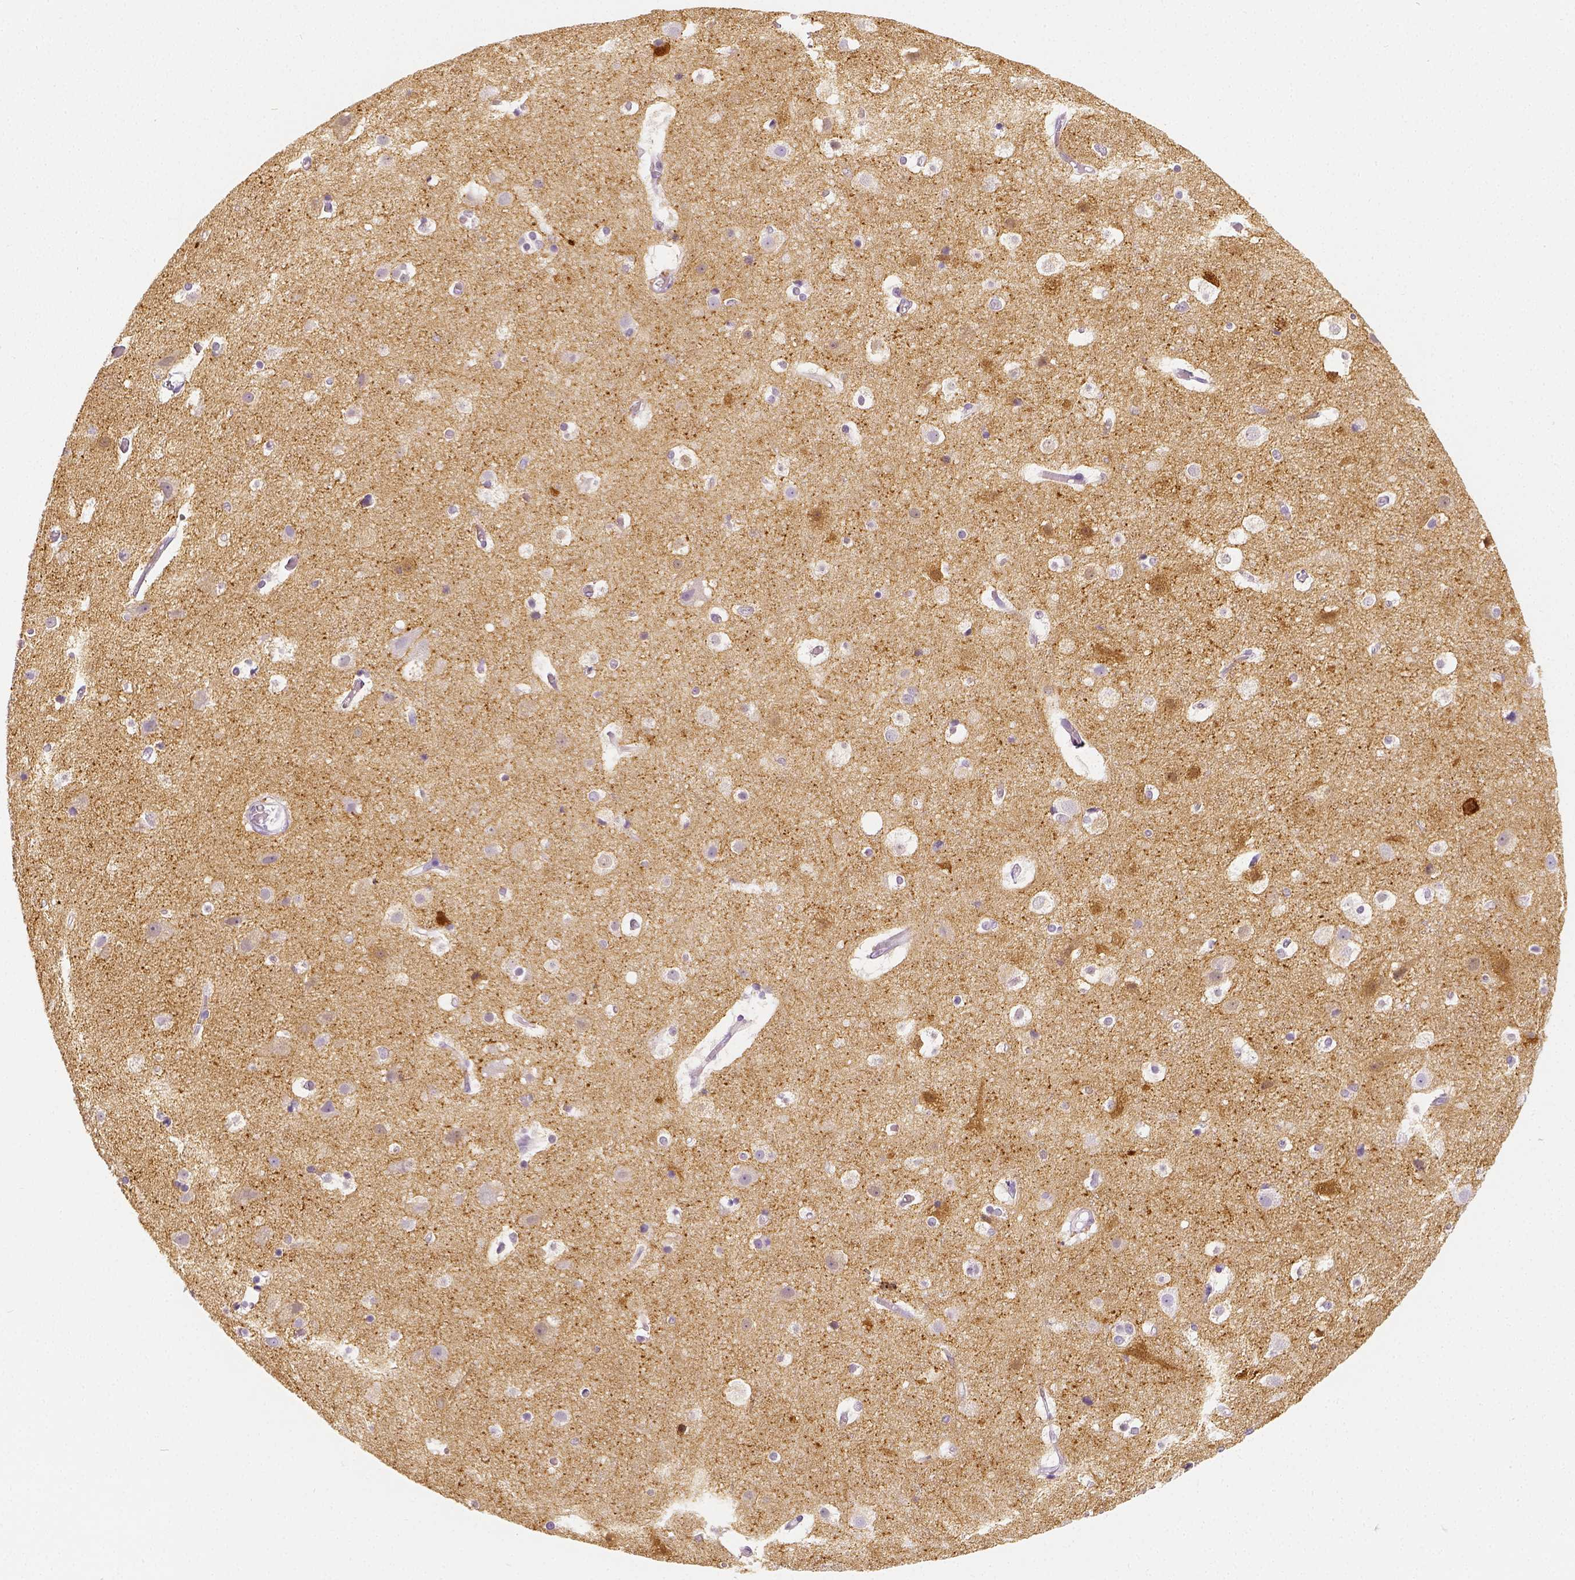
{"staining": {"intensity": "negative", "quantity": "none", "location": "none"}, "tissue": "cerebral cortex", "cell_type": "Endothelial cells", "image_type": "normal", "snomed": [{"axis": "morphology", "description": "Normal tissue, NOS"}, {"axis": "topography", "description": "Cerebral cortex"}], "caption": "Benign cerebral cortex was stained to show a protein in brown. There is no significant staining in endothelial cells. Nuclei are stained in blue.", "gene": "NECAB2", "patient": {"sex": "female", "age": 52}}